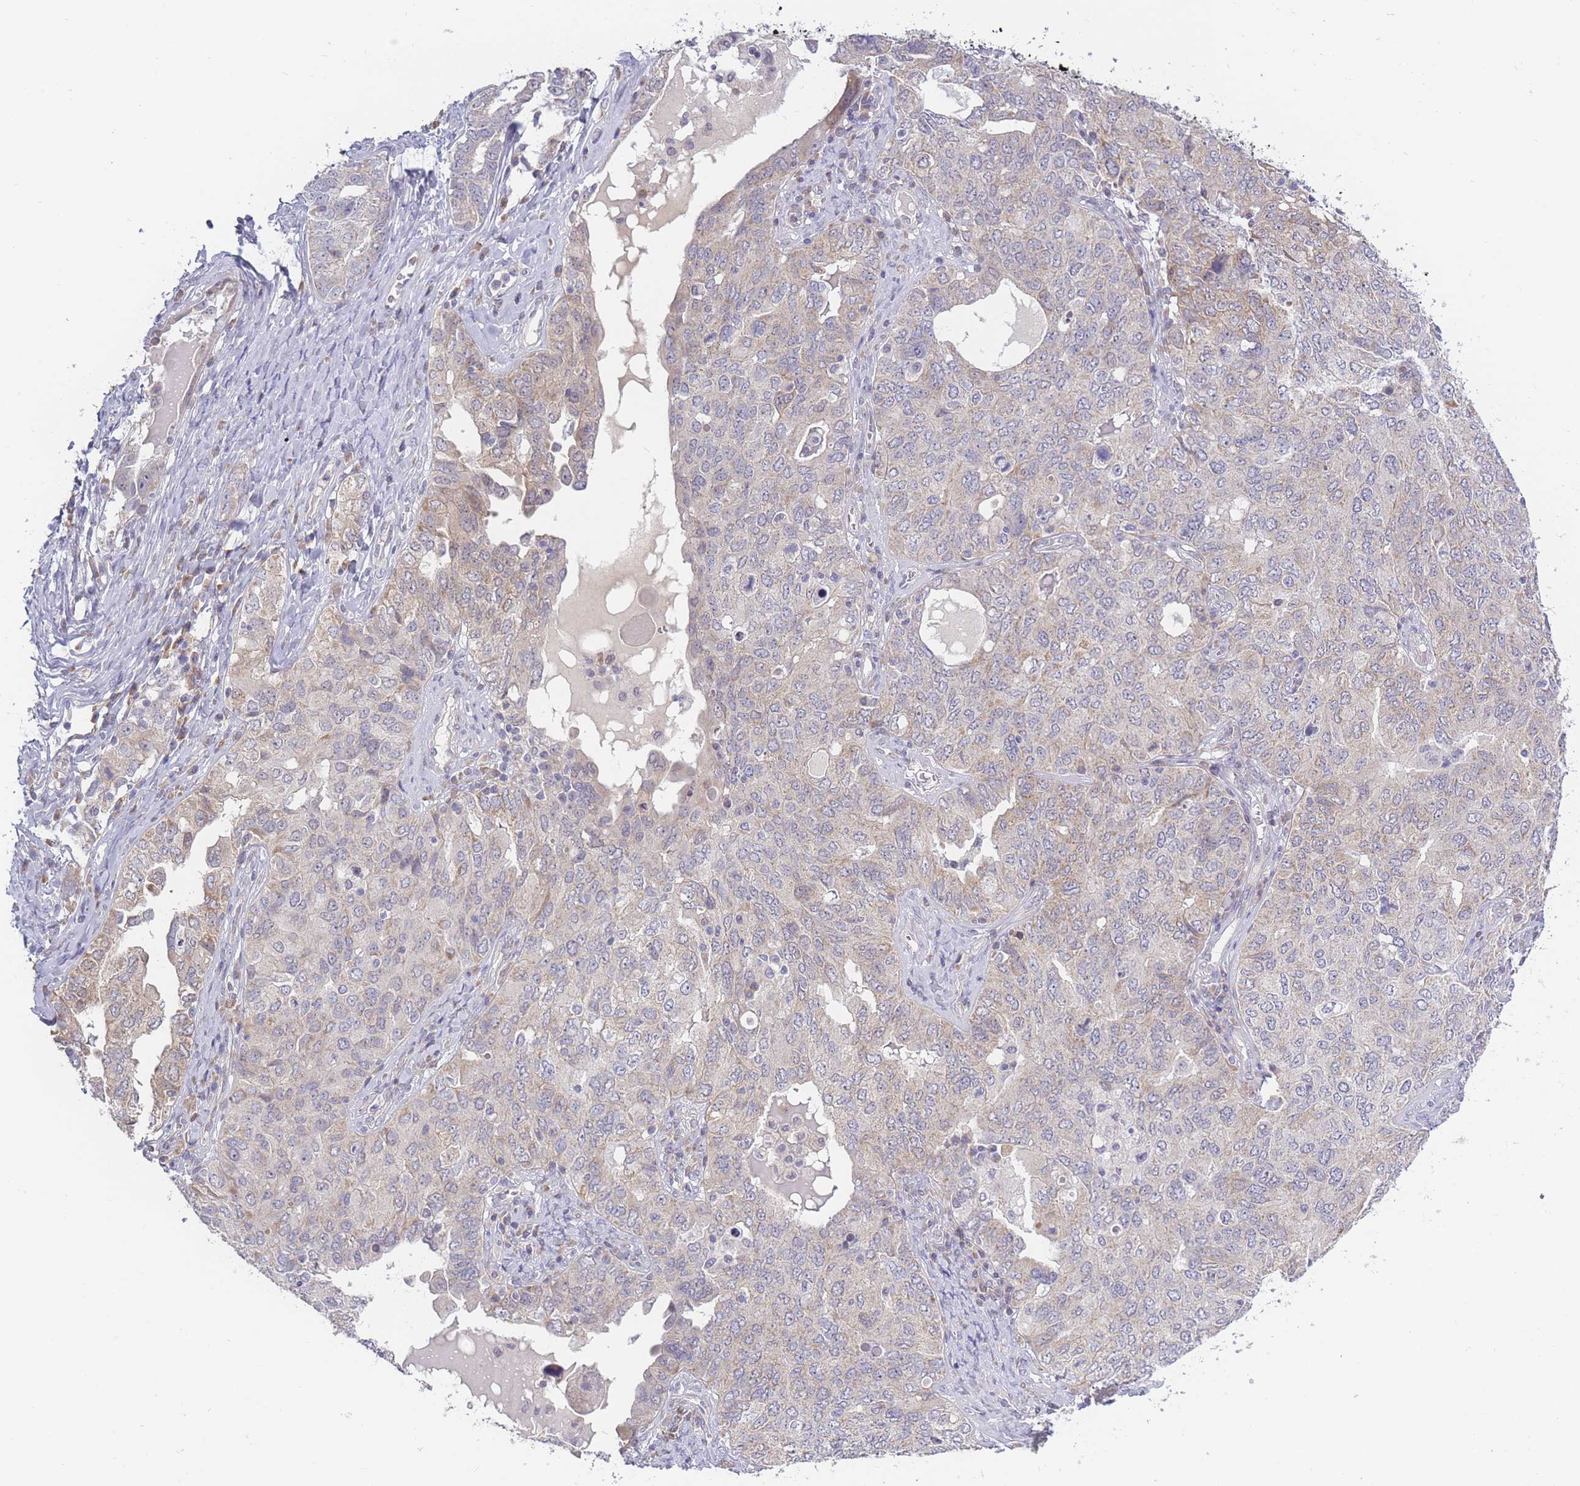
{"staining": {"intensity": "weak", "quantity": "25%-75%", "location": "cytoplasmic/membranous"}, "tissue": "ovarian cancer", "cell_type": "Tumor cells", "image_type": "cancer", "snomed": [{"axis": "morphology", "description": "Carcinoma, endometroid"}, {"axis": "topography", "description": "Ovary"}], "caption": "Ovarian cancer tissue shows weak cytoplasmic/membranous expression in about 25%-75% of tumor cells, visualized by immunohistochemistry.", "gene": "FAM227B", "patient": {"sex": "female", "age": 62}}